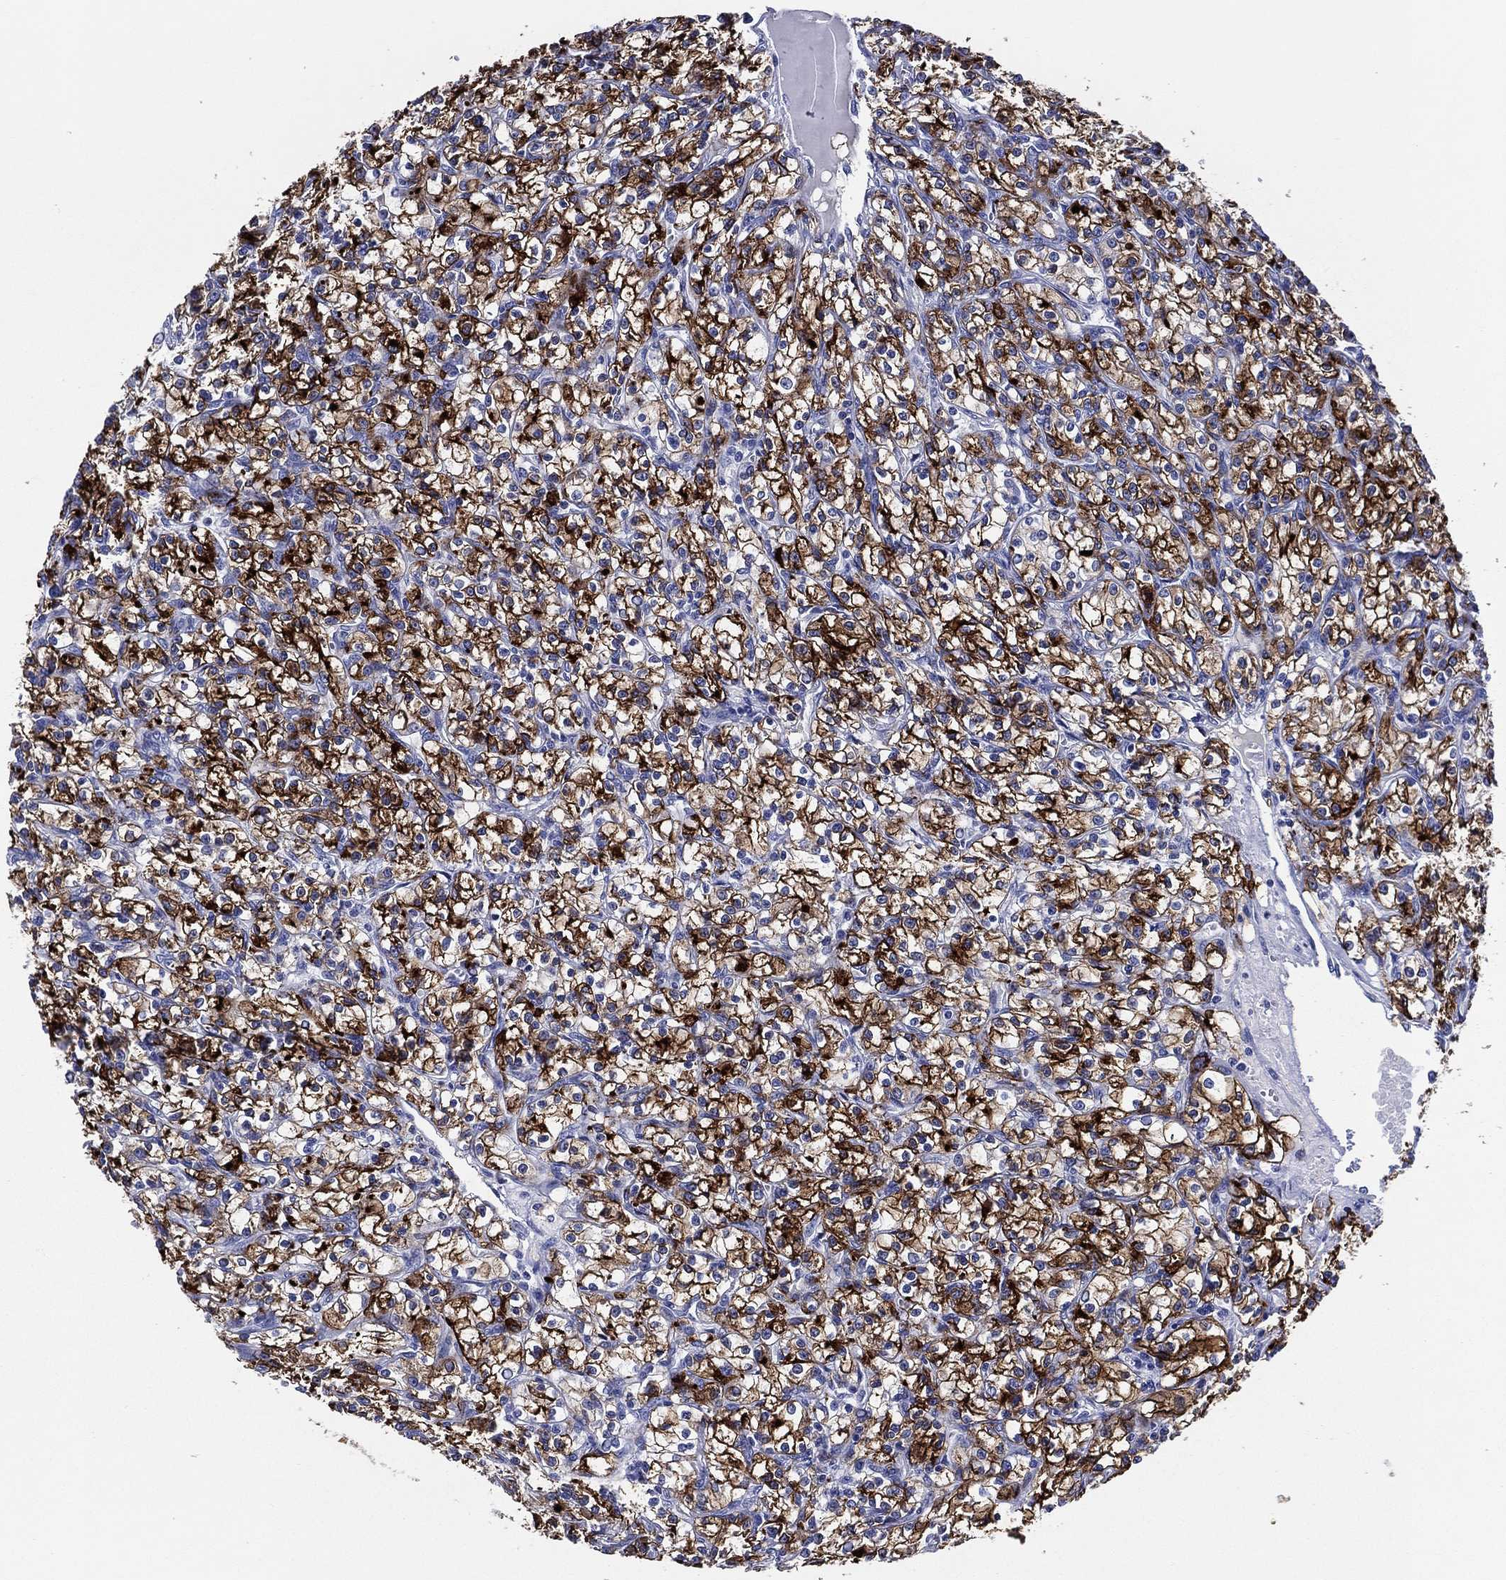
{"staining": {"intensity": "strong", "quantity": ">75%", "location": "cytoplasmic/membranous"}, "tissue": "renal cancer", "cell_type": "Tumor cells", "image_type": "cancer", "snomed": [{"axis": "morphology", "description": "Adenocarcinoma, NOS"}, {"axis": "topography", "description": "Kidney"}], "caption": "Immunohistochemistry histopathology image of renal cancer (adenocarcinoma) stained for a protein (brown), which shows high levels of strong cytoplasmic/membranous expression in about >75% of tumor cells.", "gene": "ACE2", "patient": {"sex": "female", "age": 59}}